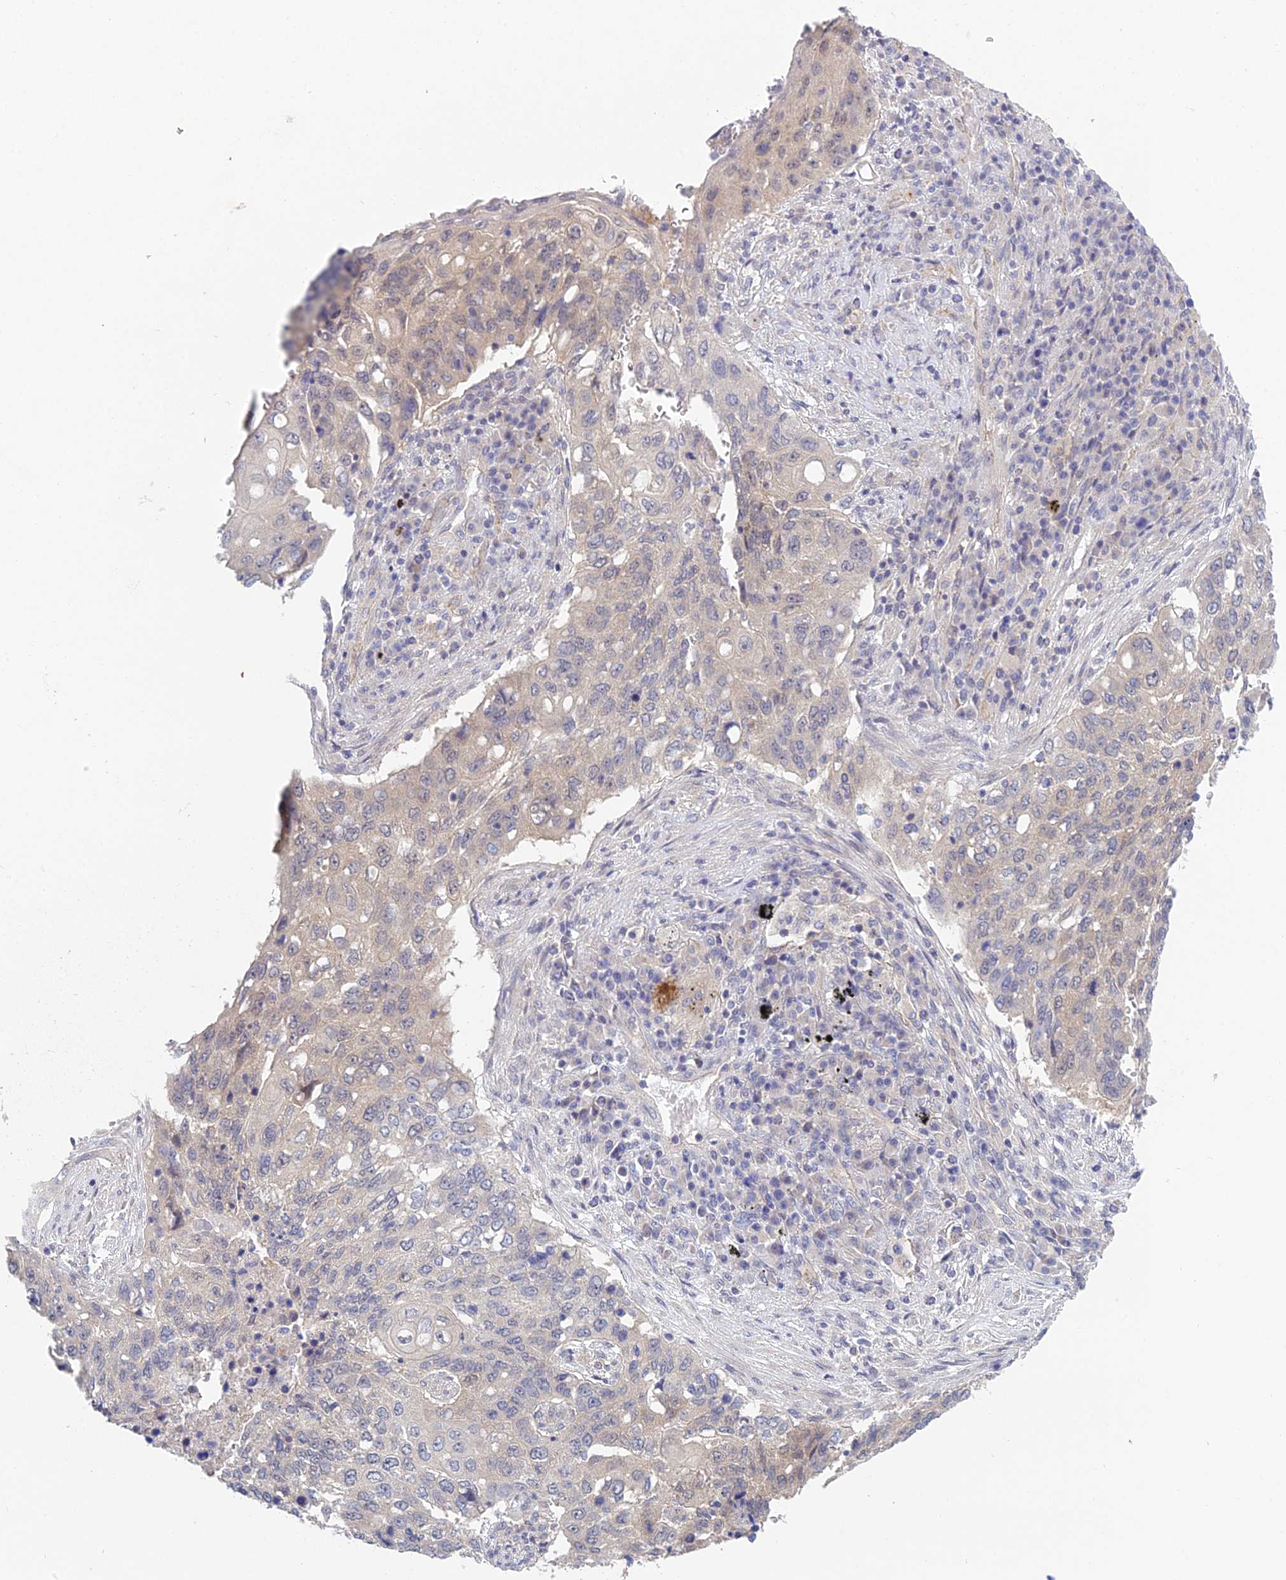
{"staining": {"intensity": "negative", "quantity": "none", "location": "none"}, "tissue": "lung cancer", "cell_type": "Tumor cells", "image_type": "cancer", "snomed": [{"axis": "morphology", "description": "Squamous cell carcinoma, NOS"}, {"axis": "topography", "description": "Lung"}], "caption": "The photomicrograph reveals no significant expression in tumor cells of lung cancer (squamous cell carcinoma).", "gene": "METTL26", "patient": {"sex": "female", "age": 63}}